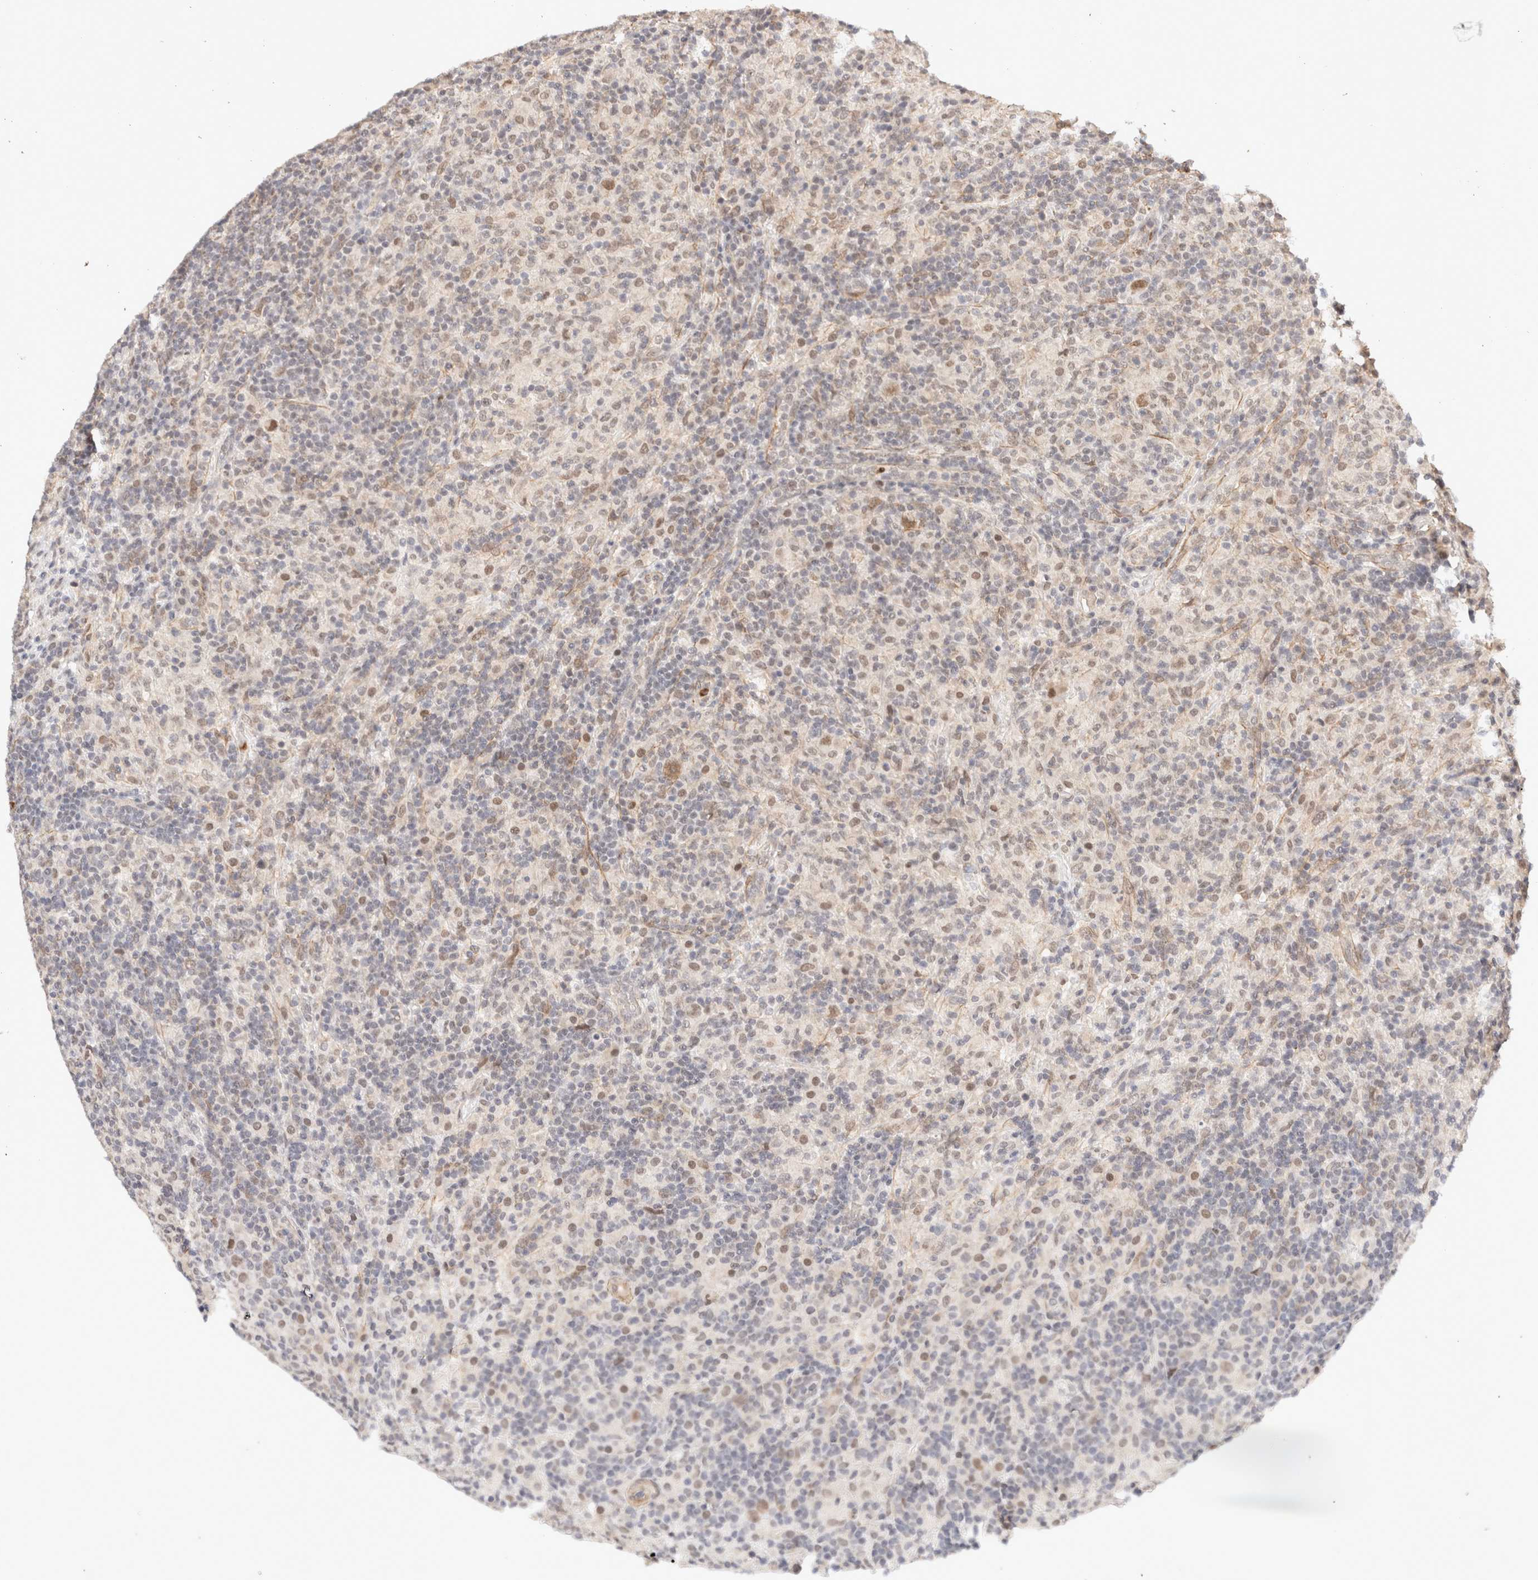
{"staining": {"intensity": "weak", "quantity": ">75%", "location": "cytoplasmic/membranous"}, "tissue": "lymphoma", "cell_type": "Tumor cells", "image_type": "cancer", "snomed": [{"axis": "morphology", "description": "Hodgkin's disease, NOS"}, {"axis": "topography", "description": "Lymph node"}], "caption": "This is a photomicrograph of IHC staining of lymphoma, which shows weak staining in the cytoplasmic/membranous of tumor cells.", "gene": "BRPF3", "patient": {"sex": "male", "age": 70}}